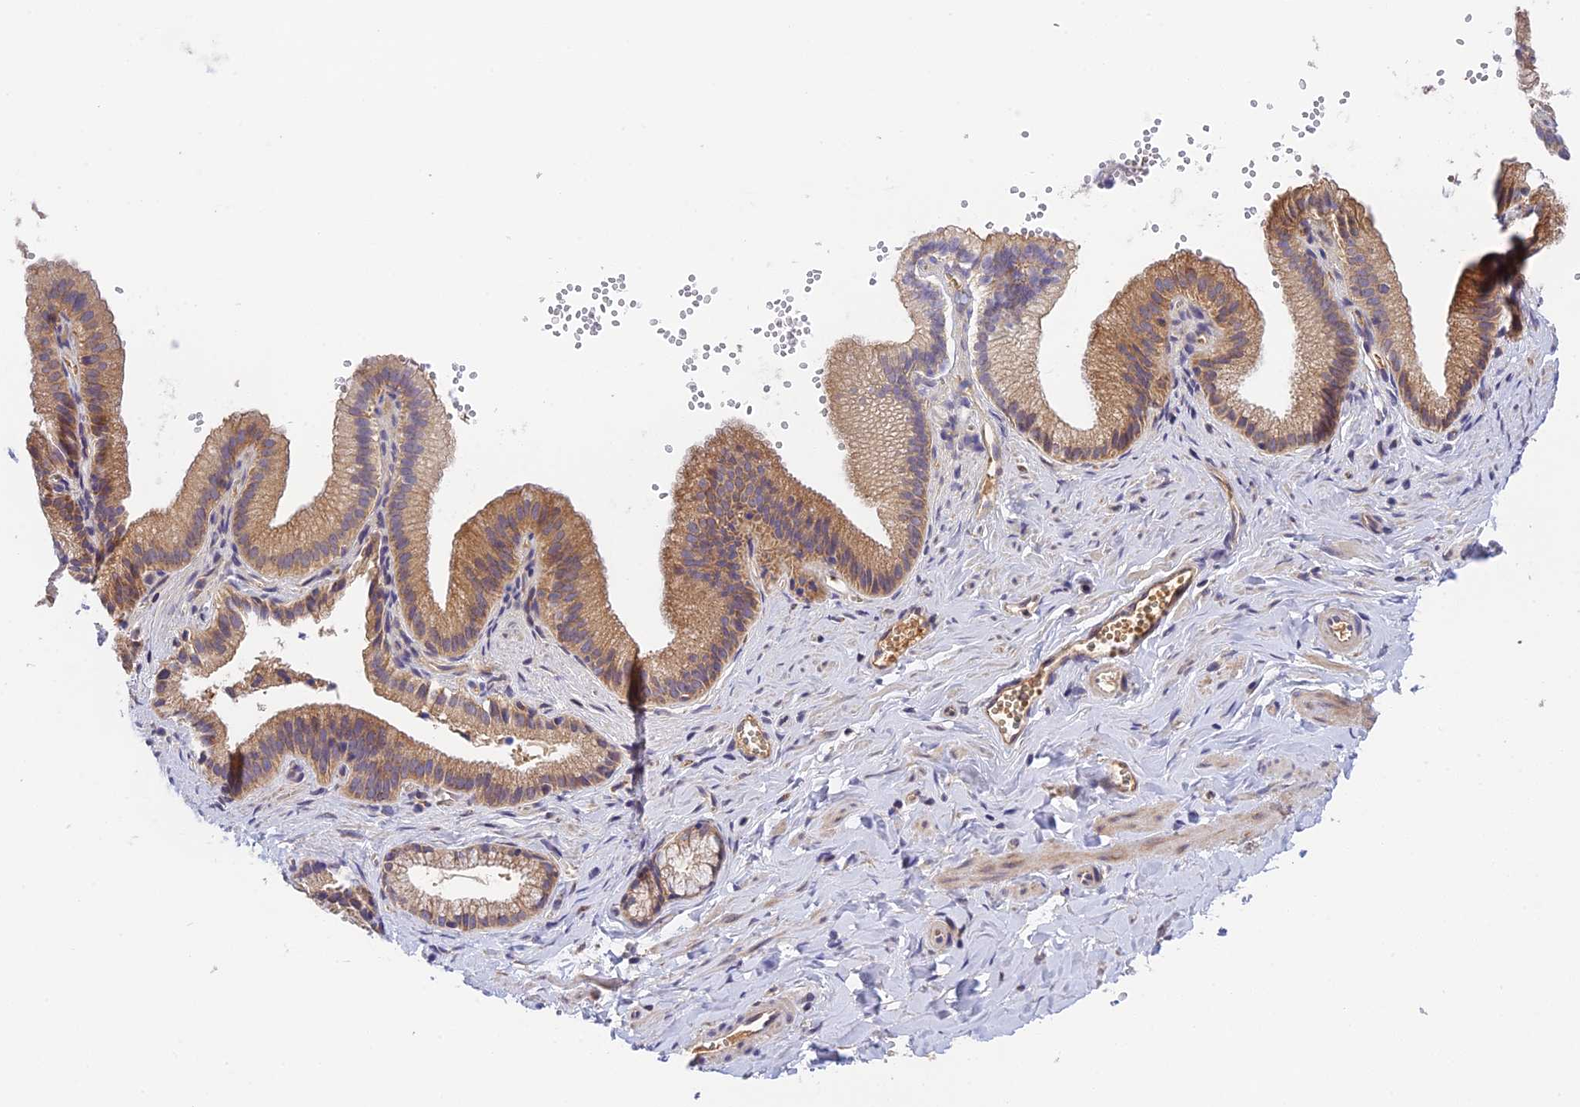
{"staining": {"intensity": "negative", "quantity": "none", "location": "none"}, "tissue": "adipose tissue", "cell_type": "Adipocytes", "image_type": "normal", "snomed": [{"axis": "morphology", "description": "Normal tissue, NOS"}, {"axis": "topography", "description": "Gallbladder"}, {"axis": "topography", "description": "Peripheral nerve tissue"}], "caption": "This micrograph is of unremarkable adipose tissue stained with immunohistochemistry to label a protein in brown with the nuclei are counter-stained blue. There is no expression in adipocytes.", "gene": "RANBP6", "patient": {"sex": "male", "age": 38}}